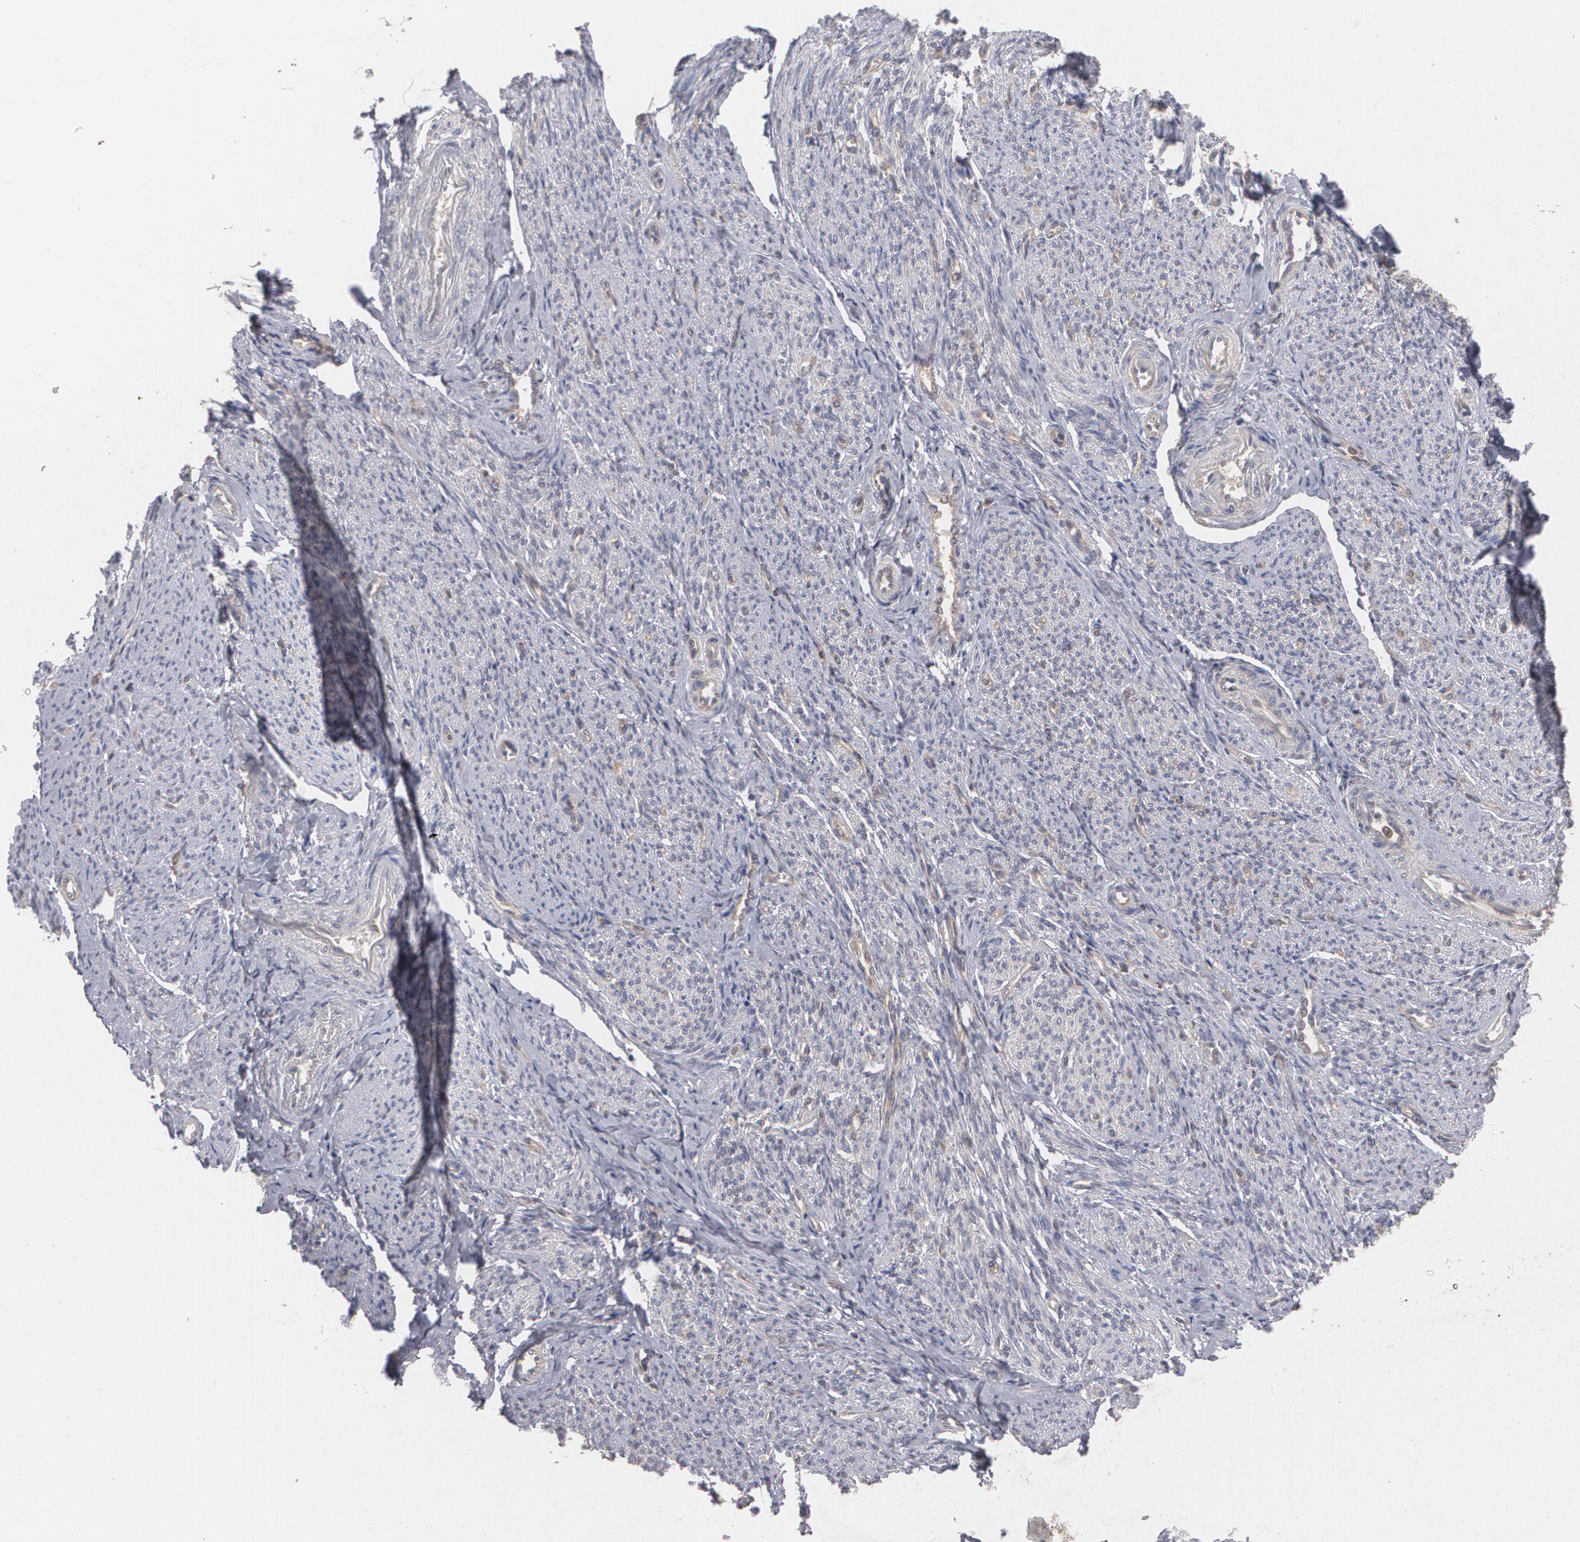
{"staining": {"intensity": "negative", "quantity": "none", "location": "none"}, "tissue": "smooth muscle", "cell_type": "Smooth muscle cells", "image_type": "normal", "snomed": [{"axis": "morphology", "description": "Normal tissue, NOS"}, {"axis": "topography", "description": "Smooth muscle"}], "caption": "Human smooth muscle stained for a protein using immunohistochemistry exhibits no positivity in smooth muscle cells.", "gene": "HTT", "patient": {"sex": "female", "age": 65}}